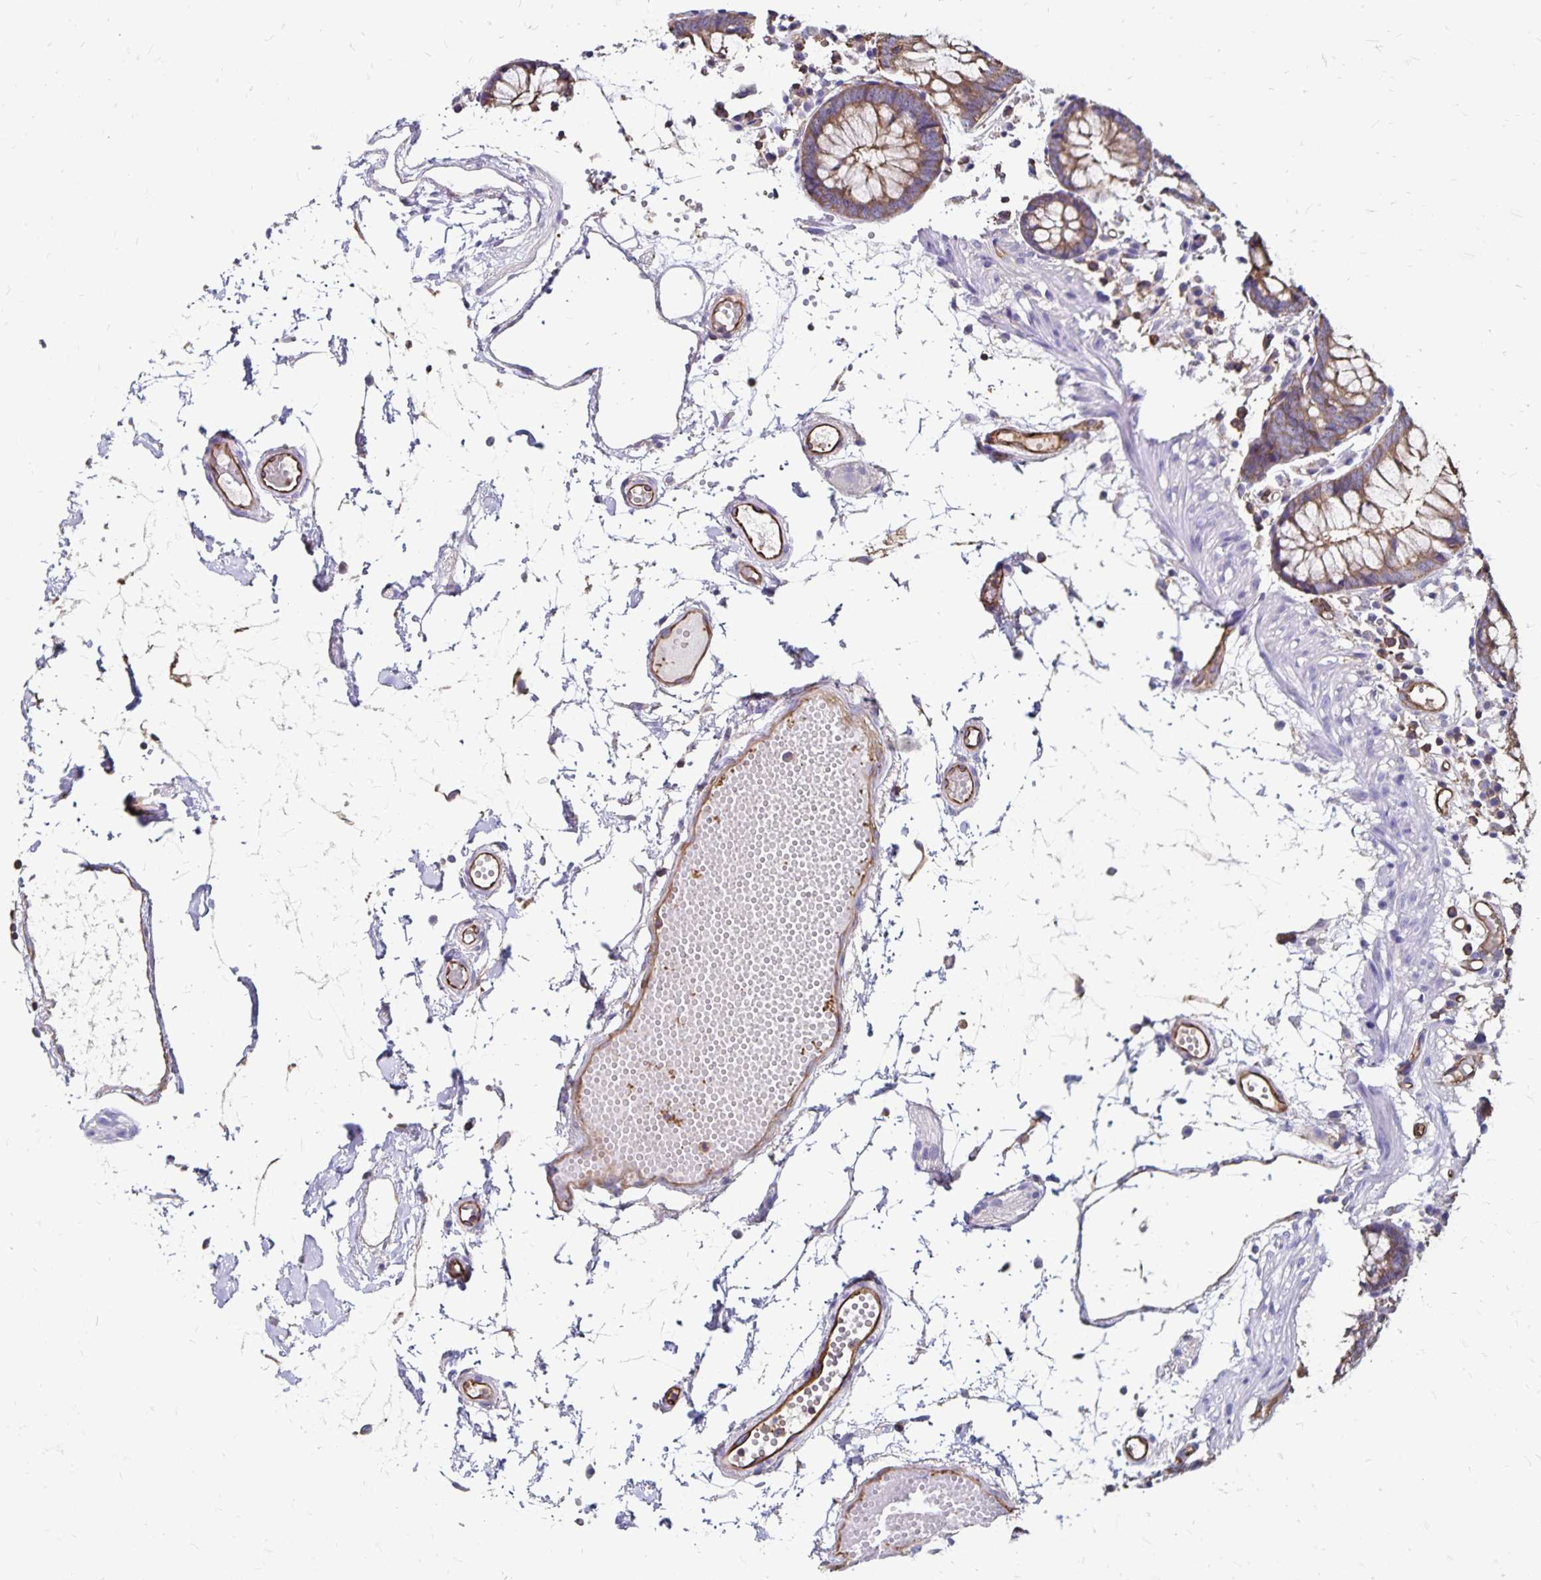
{"staining": {"intensity": "moderate", "quantity": ">75%", "location": "cytoplasmic/membranous"}, "tissue": "colon", "cell_type": "Endothelial cells", "image_type": "normal", "snomed": [{"axis": "morphology", "description": "Normal tissue, NOS"}, {"axis": "morphology", "description": "Adenocarcinoma, NOS"}, {"axis": "topography", "description": "Colon"}], "caption": "Immunohistochemical staining of normal human colon exhibits >75% levels of moderate cytoplasmic/membranous protein expression in approximately >75% of endothelial cells. Nuclei are stained in blue.", "gene": "RPRML", "patient": {"sex": "male", "age": 83}}